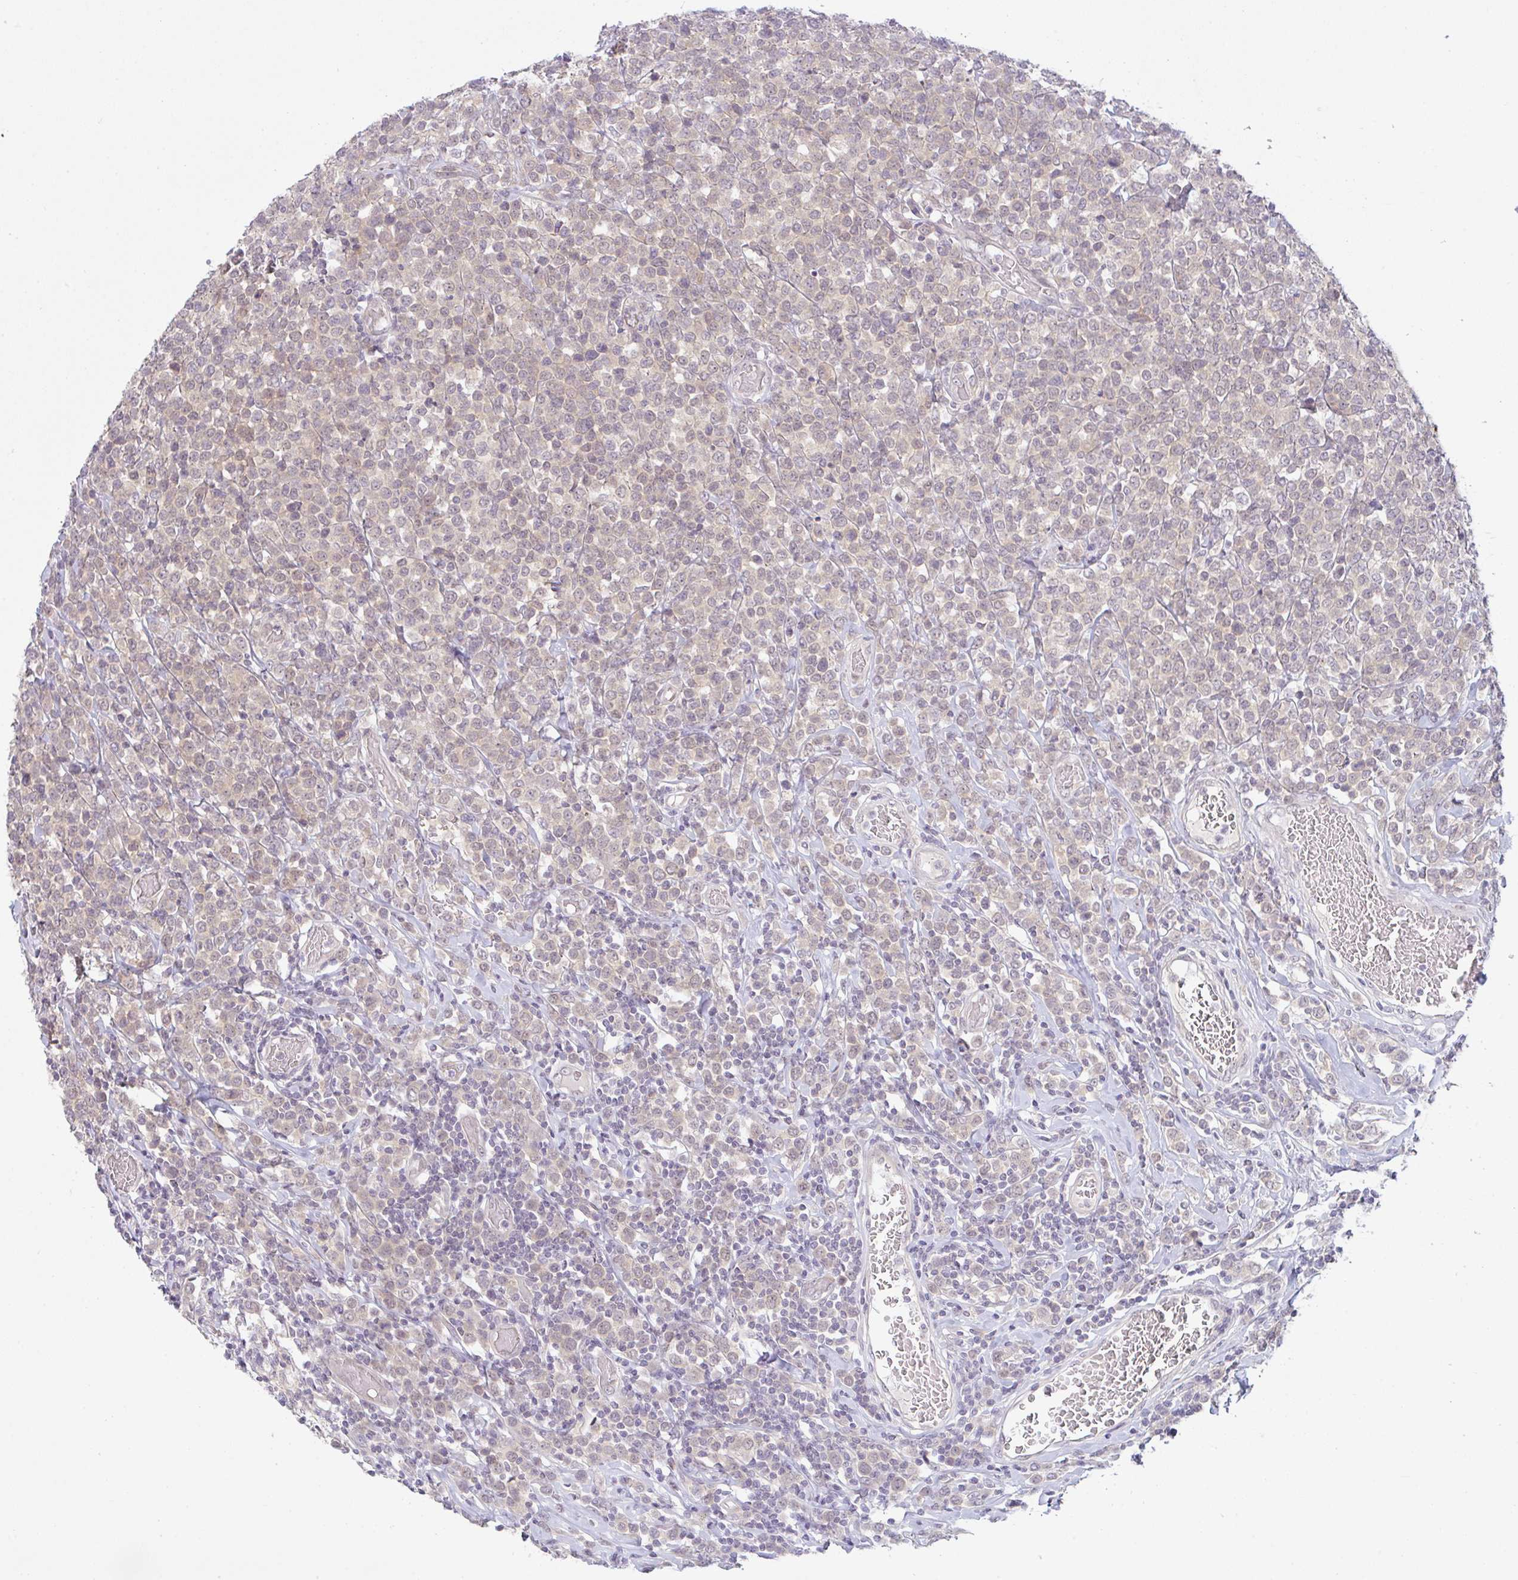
{"staining": {"intensity": "weak", "quantity": "<25%", "location": "nuclear"}, "tissue": "lymphoma", "cell_type": "Tumor cells", "image_type": "cancer", "snomed": [{"axis": "morphology", "description": "Malignant lymphoma, non-Hodgkin's type, High grade"}, {"axis": "topography", "description": "Soft tissue"}], "caption": "A micrograph of lymphoma stained for a protein displays no brown staining in tumor cells.", "gene": "CSE1L", "patient": {"sex": "female", "age": 56}}